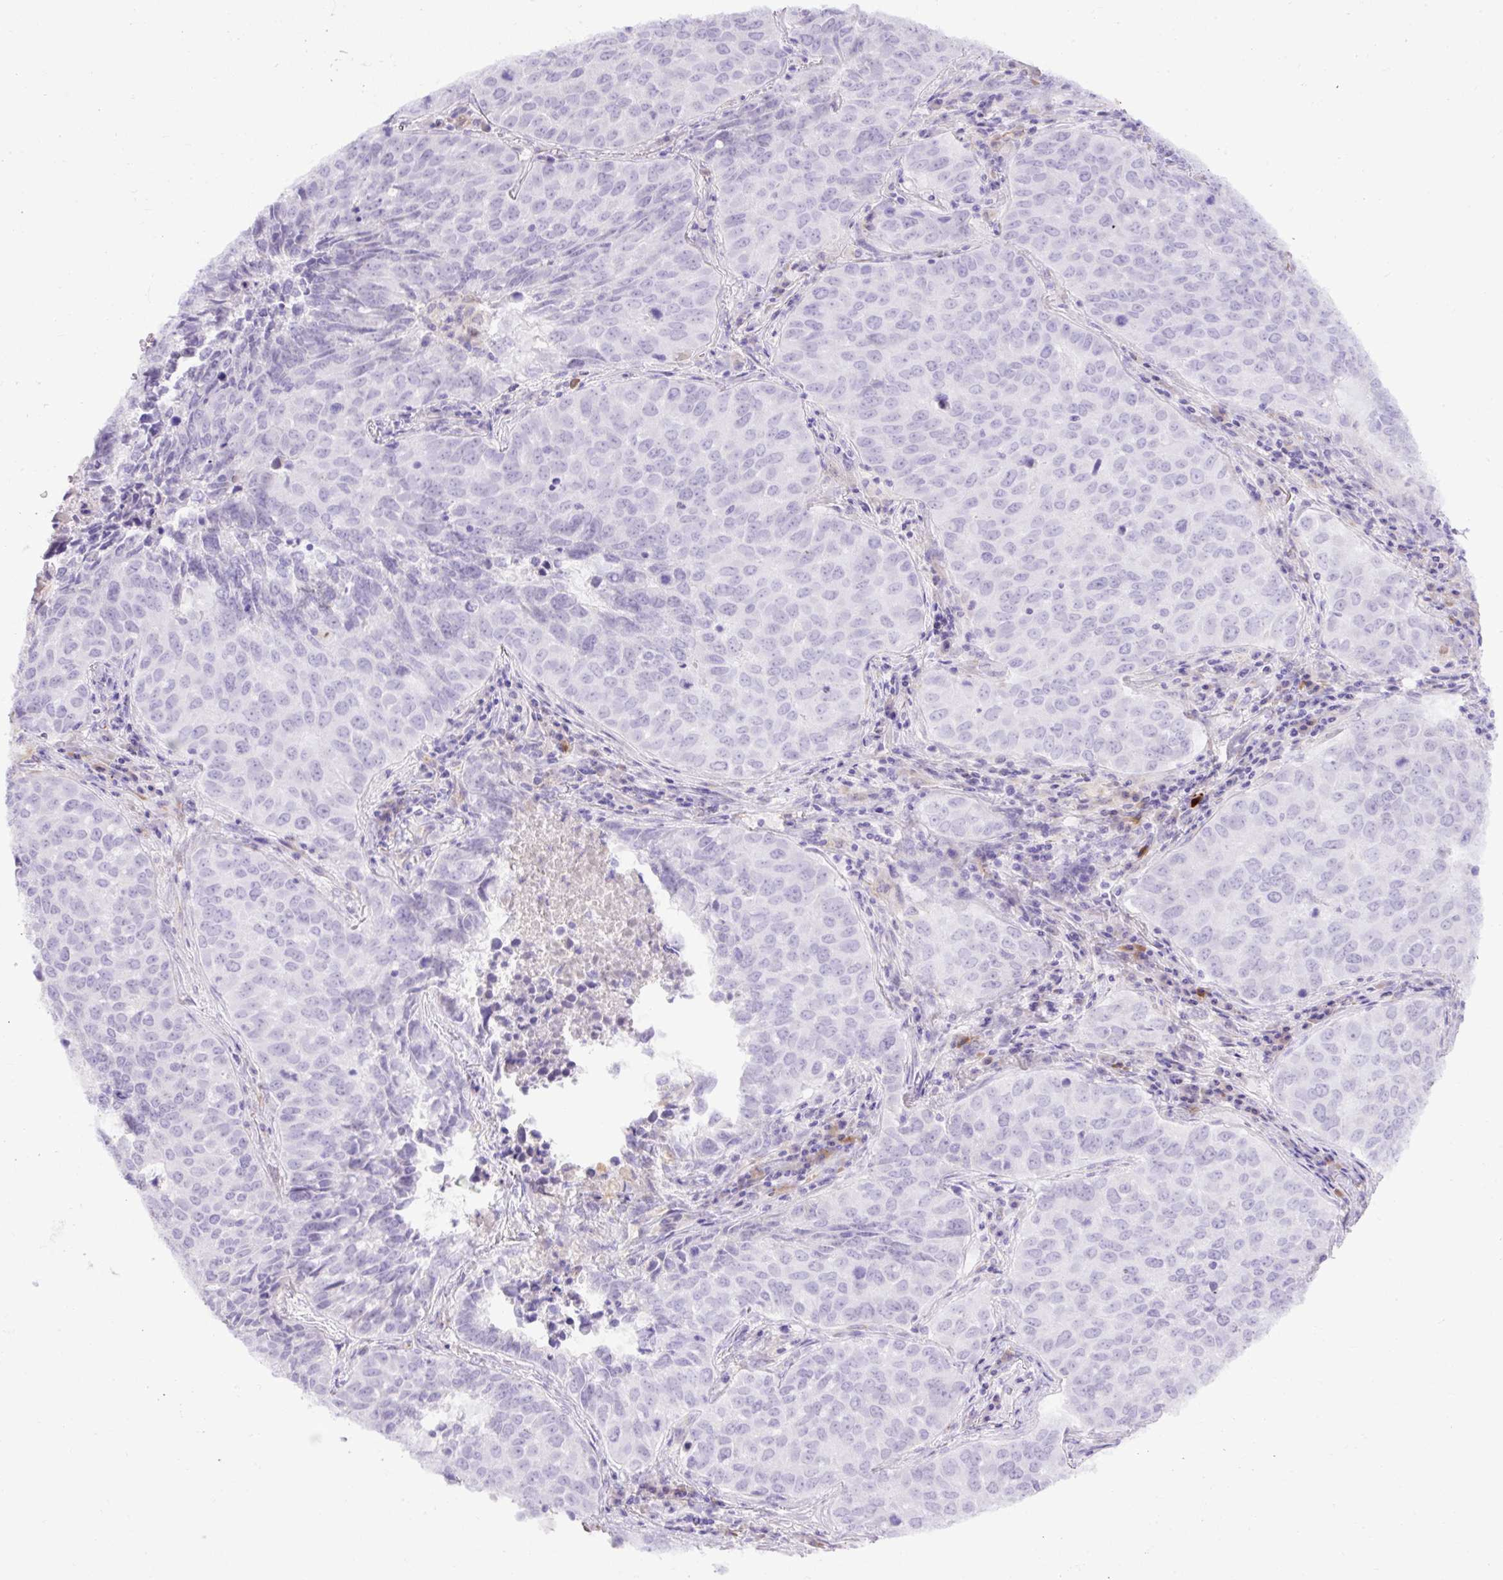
{"staining": {"intensity": "negative", "quantity": "none", "location": "none"}, "tissue": "lung cancer", "cell_type": "Tumor cells", "image_type": "cancer", "snomed": [{"axis": "morphology", "description": "Adenocarcinoma, NOS"}, {"axis": "topography", "description": "Lung"}], "caption": "Immunohistochemical staining of lung cancer (adenocarcinoma) shows no significant expression in tumor cells.", "gene": "SPTBN5", "patient": {"sex": "female", "age": 50}}